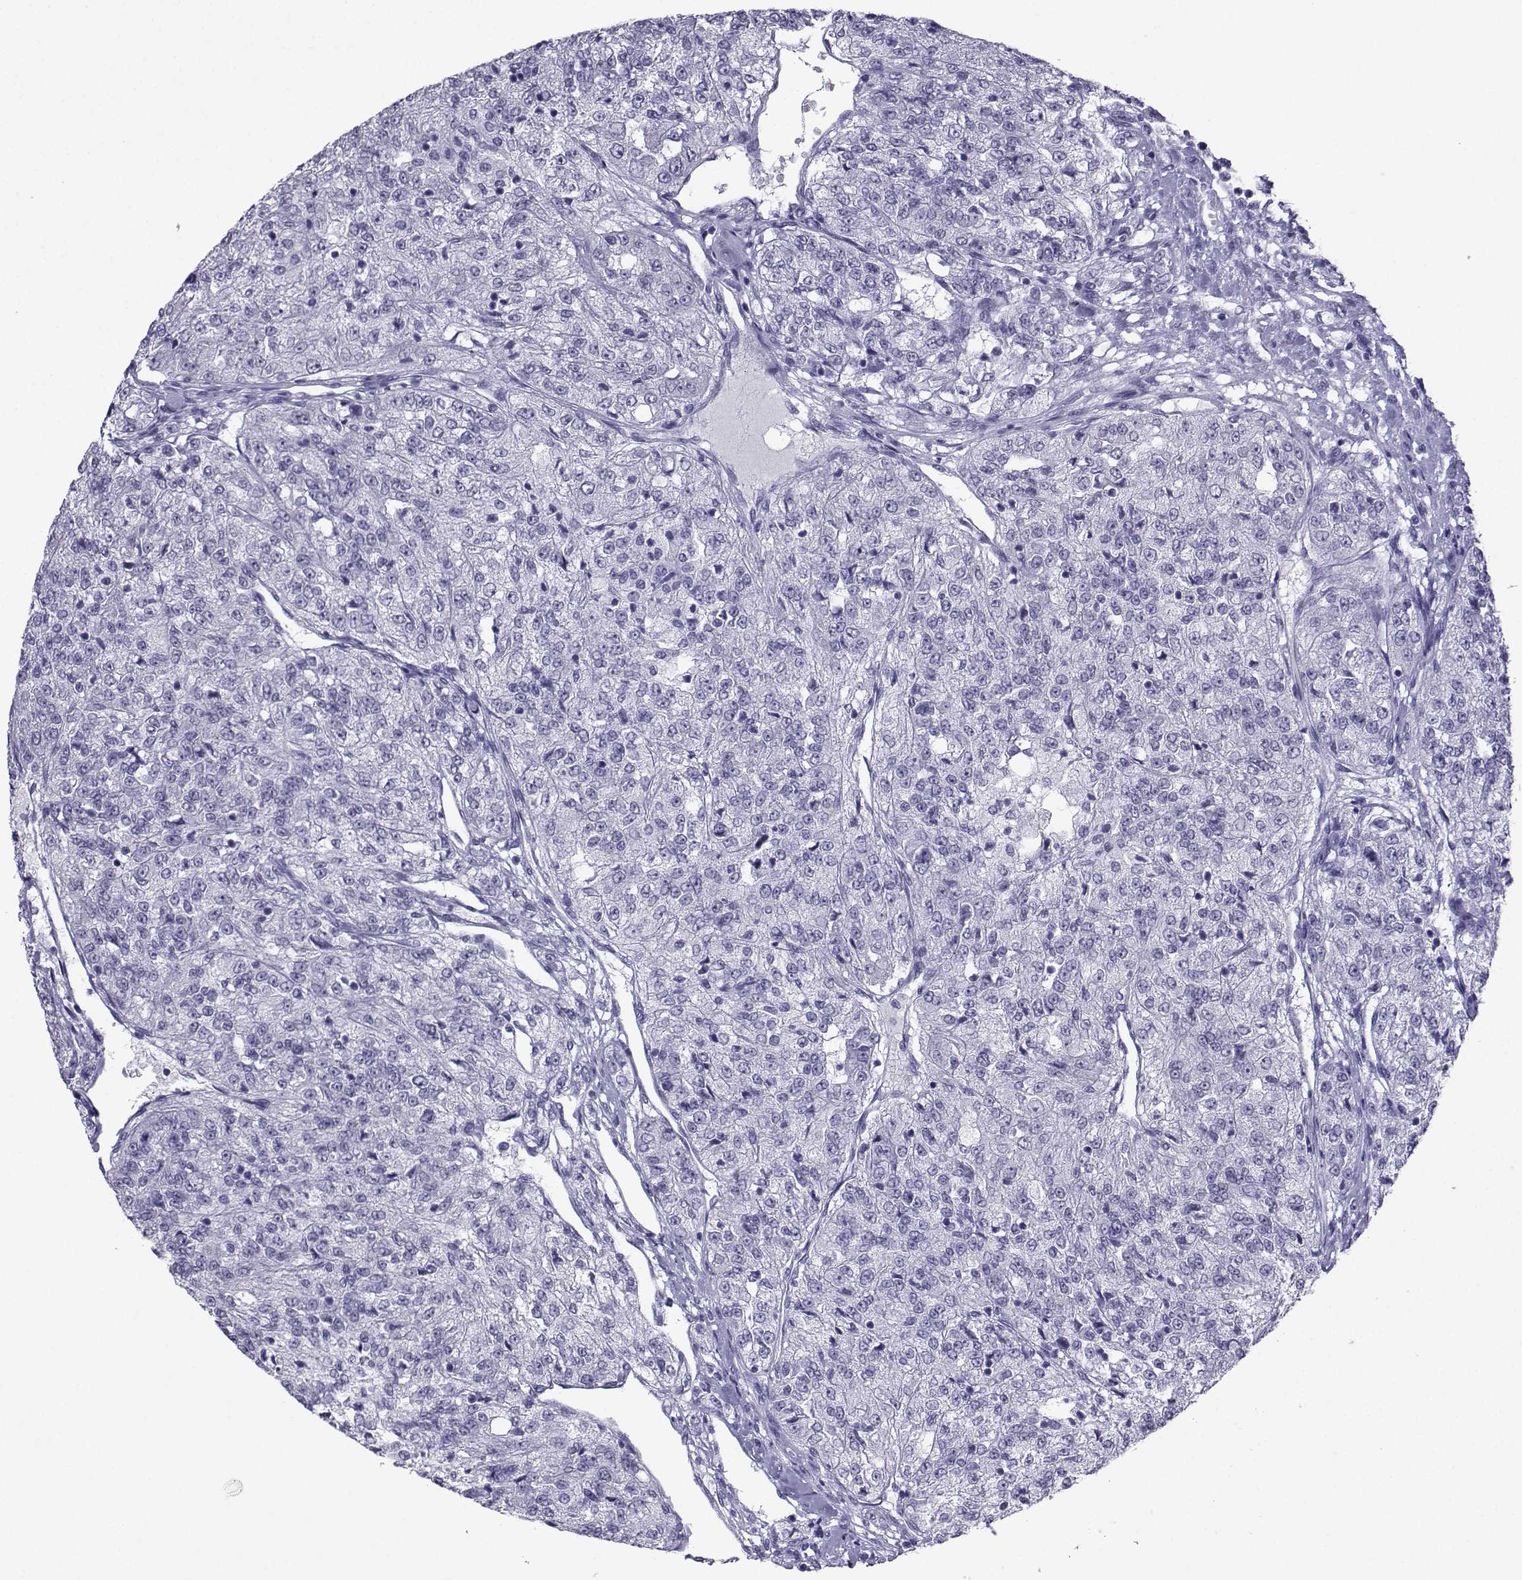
{"staining": {"intensity": "negative", "quantity": "none", "location": "none"}, "tissue": "renal cancer", "cell_type": "Tumor cells", "image_type": "cancer", "snomed": [{"axis": "morphology", "description": "Adenocarcinoma, NOS"}, {"axis": "topography", "description": "Kidney"}], "caption": "Renal adenocarcinoma stained for a protein using IHC demonstrates no staining tumor cells.", "gene": "LORICRIN", "patient": {"sex": "female", "age": 63}}